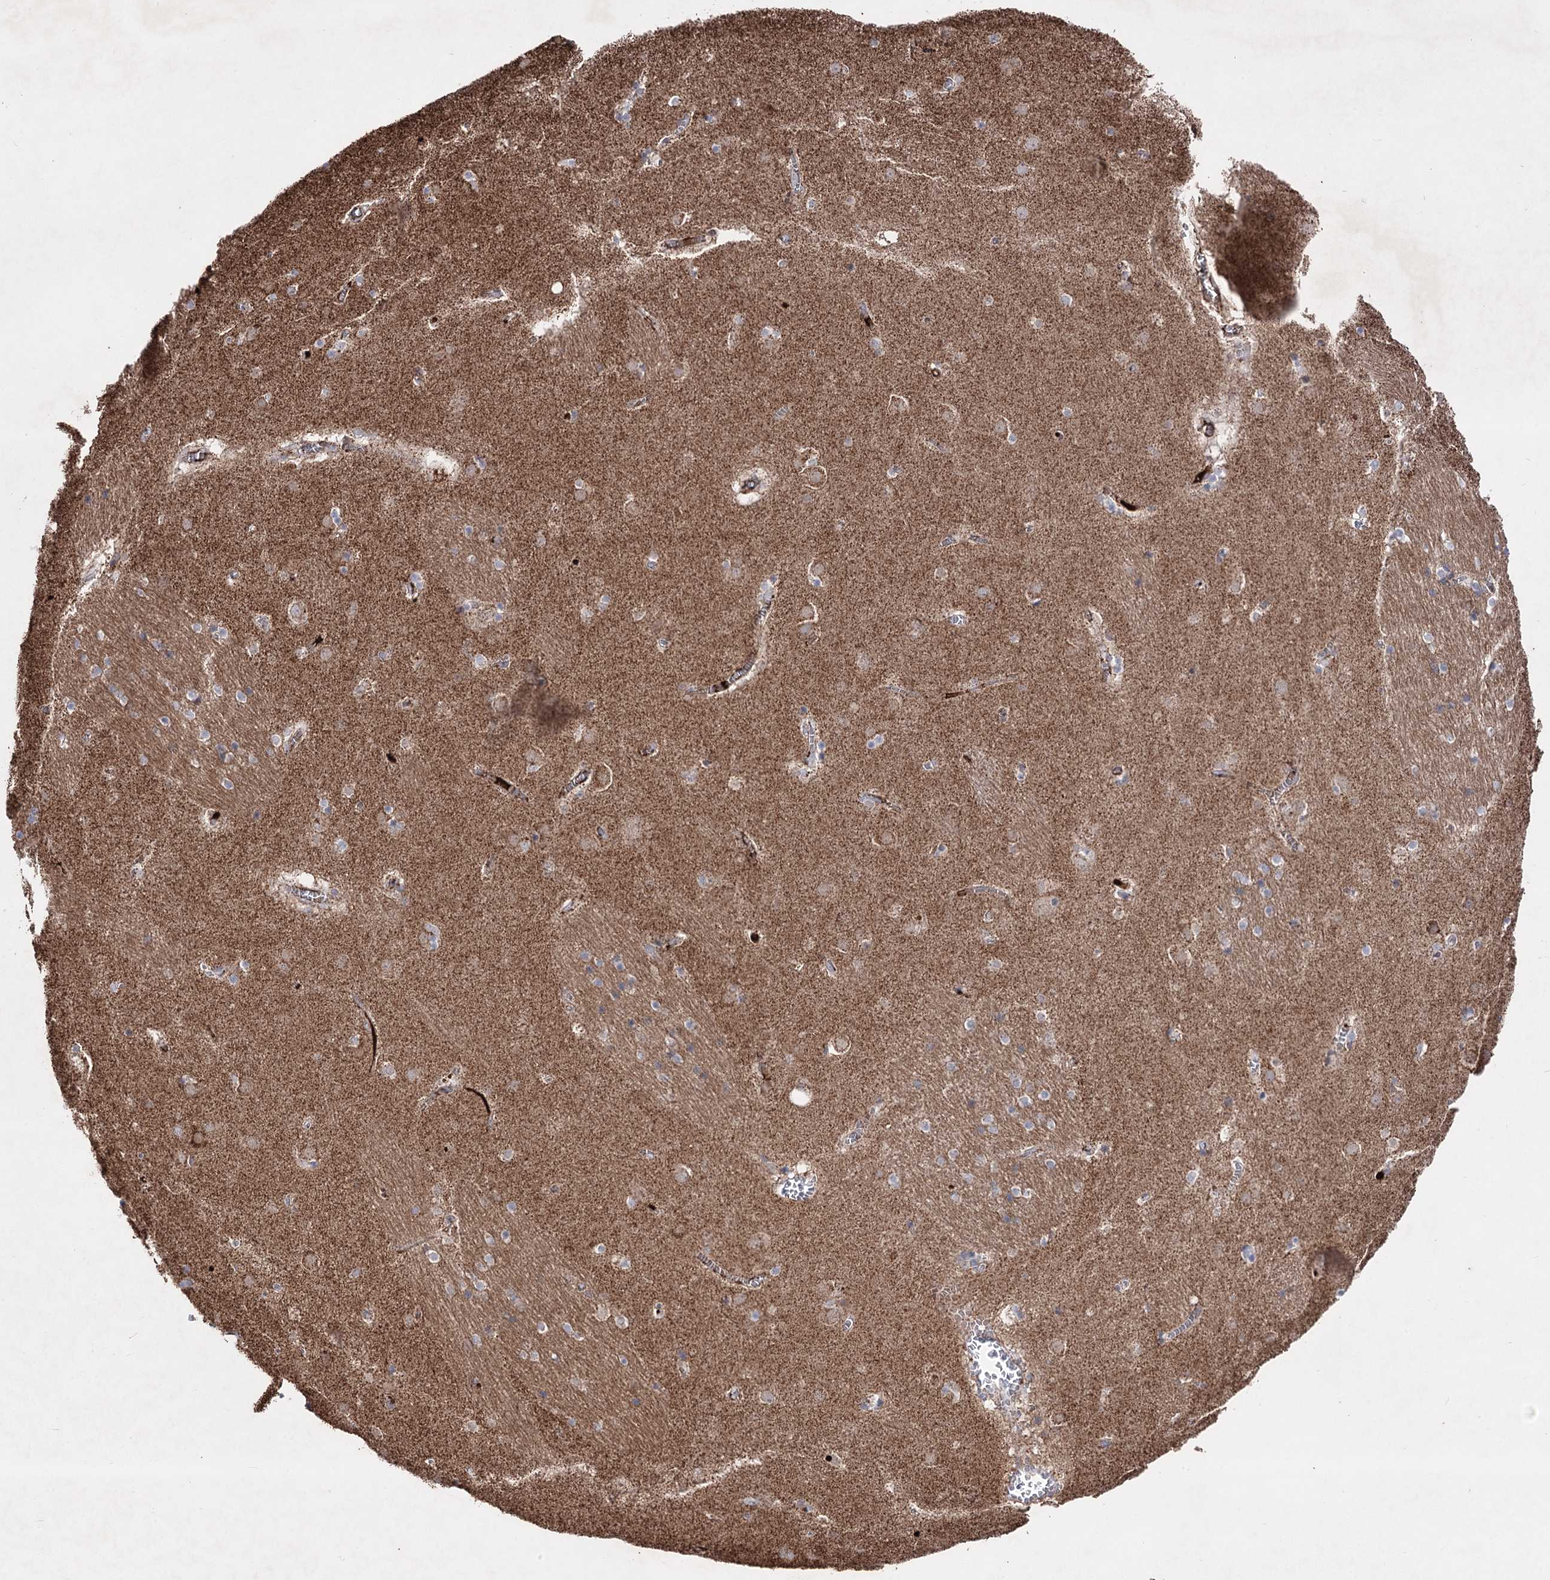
{"staining": {"intensity": "moderate", "quantity": "25%-75%", "location": "cytoplasmic/membranous"}, "tissue": "caudate", "cell_type": "Glial cells", "image_type": "normal", "snomed": [{"axis": "morphology", "description": "Normal tissue, NOS"}, {"axis": "topography", "description": "Lateral ventricle wall"}], "caption": "An immunohistochemistry photomicrograph of normal tissue is shown. Protein staining in brown highlights moderate cytoplasmic/membranous positivity in caudate within glial cells. (Brightfield microscopy of DAB IHC at high magnification).", "gene": "ARHGAP20", "patient": {"sex": "male", "age": 70}}